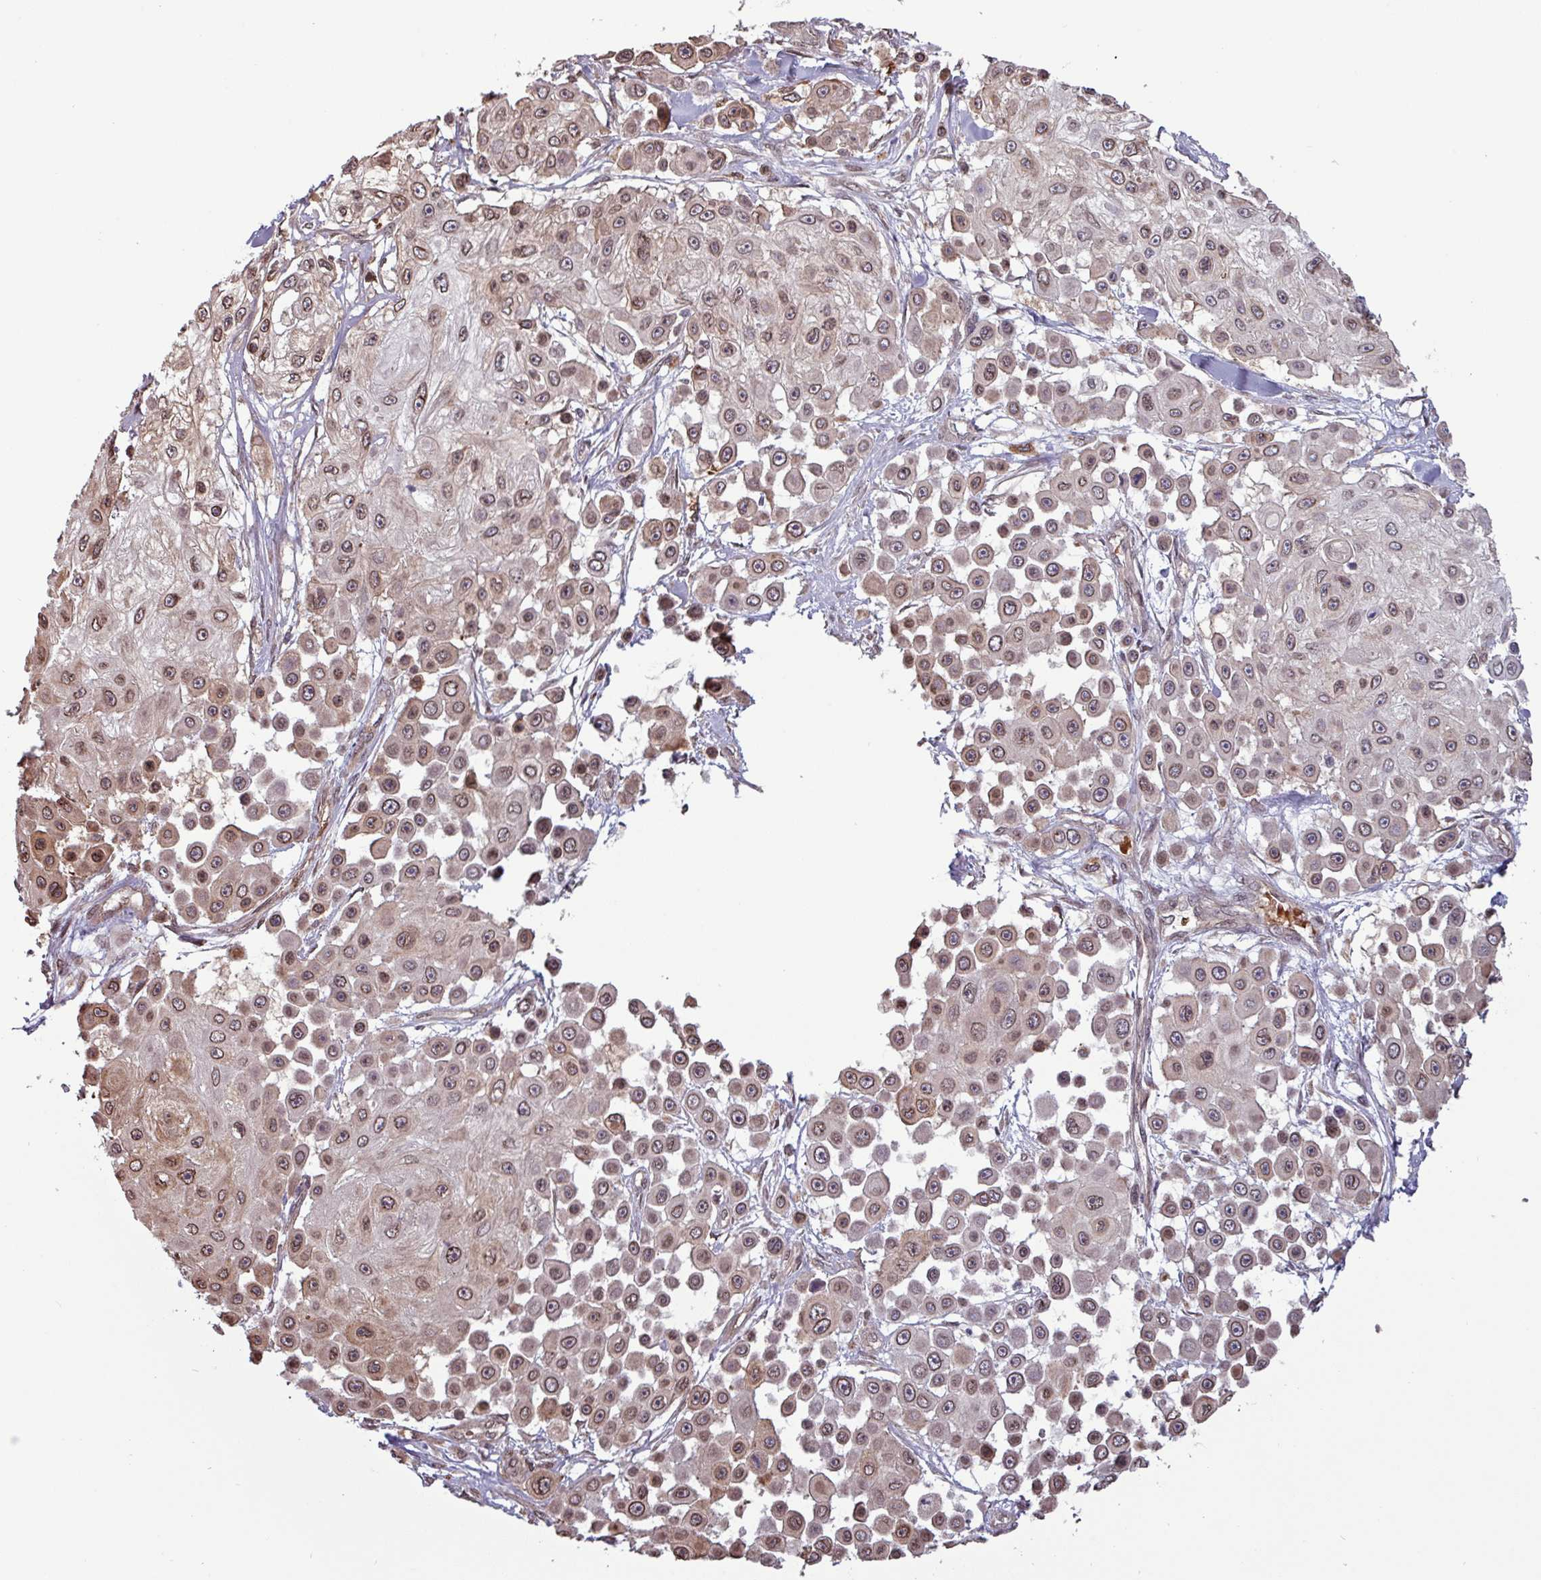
{"staining": {"intensity": "weak", "quantity": ">75%", "location": "cytoplasmic/membranous,nuclear"}, "tissue": "skin cancer", "cell_type": "Tumor cells", "image_type": "cancer", "snomed": [{"axis": "morphology", "description": "Squamous cell carcinoma, NOS"}, {"axis": "topography", "description": "Skin"}], "caption": "Protein expression analysis of skin squamous cell carcinoma reveals weak cytoplasmic/membranous and nuclear positivity in about >75% of tumor cells.", "gene": "RBM4B", "patient": {"sex": "male", "age": 67}}